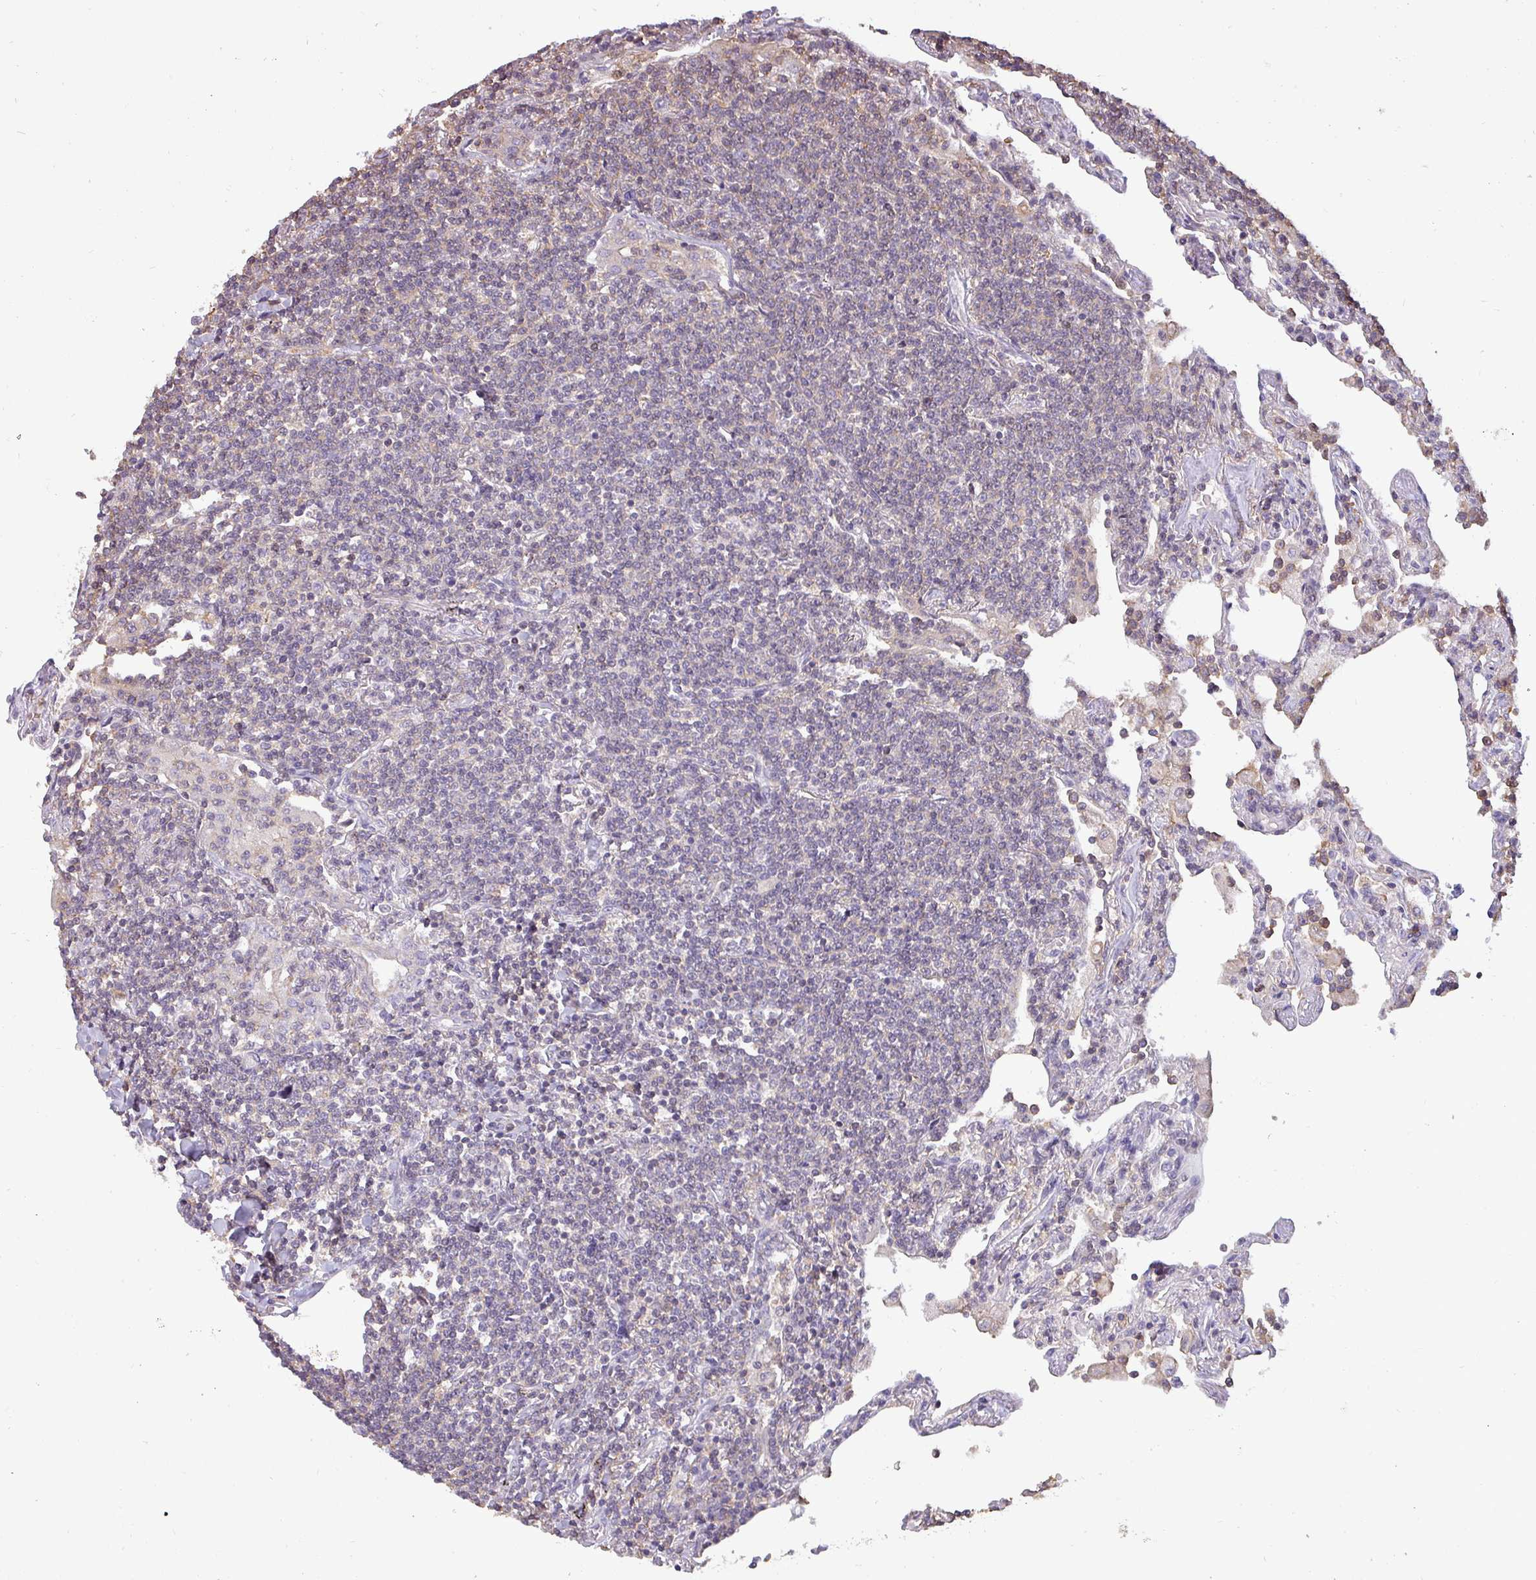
{"staining": {"intensity": "negative", "quantity": "none", "location": "none"}, "tissue": "lymphoma", "cell_type": "Tumor cells", "image_type": "cancer", "snomed": [{"axis": "morphology", "description": "Malignant lymphoma, non-Hodgkin's type, Low grade"}, {"axis": "topography", "description": "Lung"}], "caption": "Protein analysis of lymphoma displays no significant expression in tumor cells.", "gene": "ZNF835", "patient": {"sex": "female", "age": 71}}